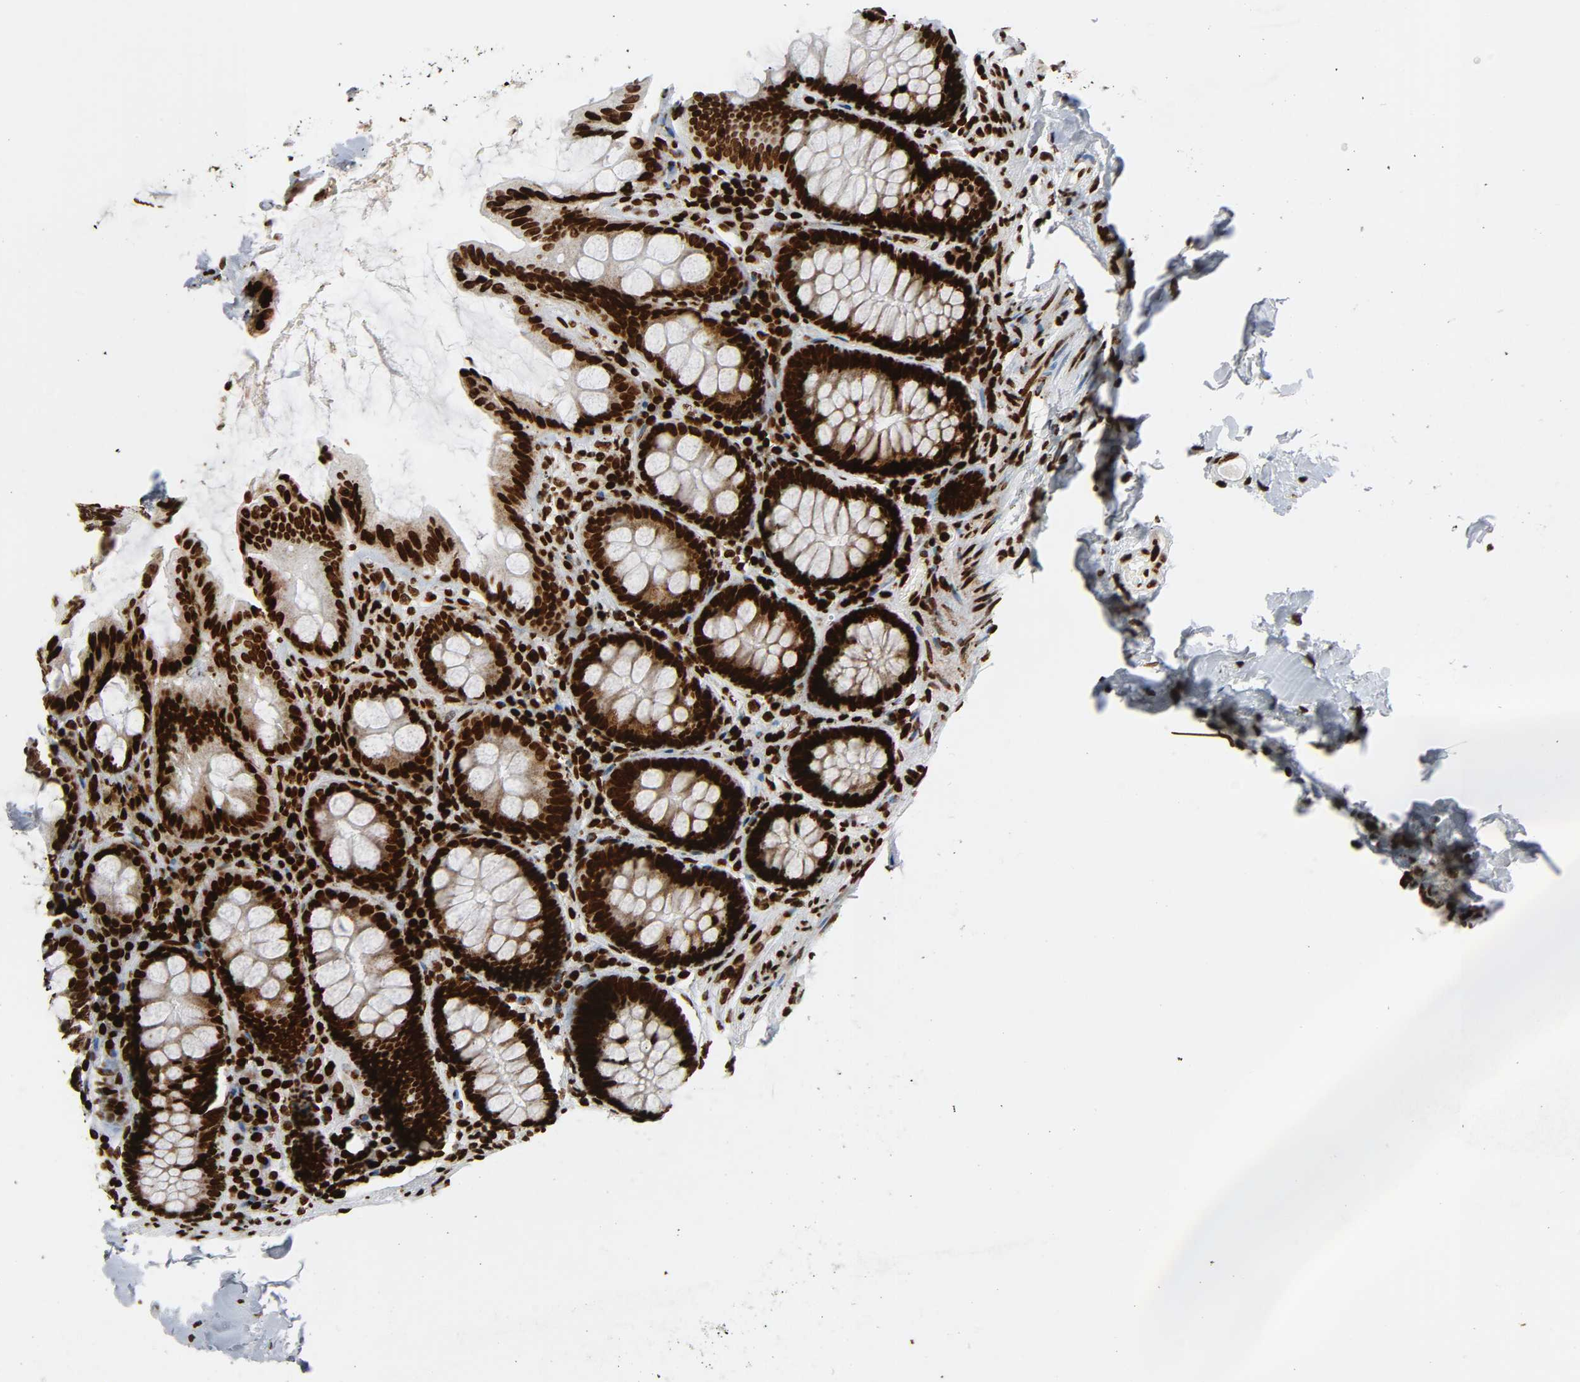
{"staining": {"intensity": "strong", "quantity": ">75%", "location": "nuclear"}, "tissue": "colon", "cell_type": "Endothelial cells", "image_type": "normal", "snomed": [{"axis": "morphology", "description": "Normal tissue, NOS"}, {"axis": "topography", "description": "Colon"}], "caption": "Protein staining by immunohistochemistry (IHC) demonstrates strong nuclear positivity in about >75% of endothelial cells in normal colon.", "gene": "RXRA", "patient": {"sex": "female", "age": 61}}